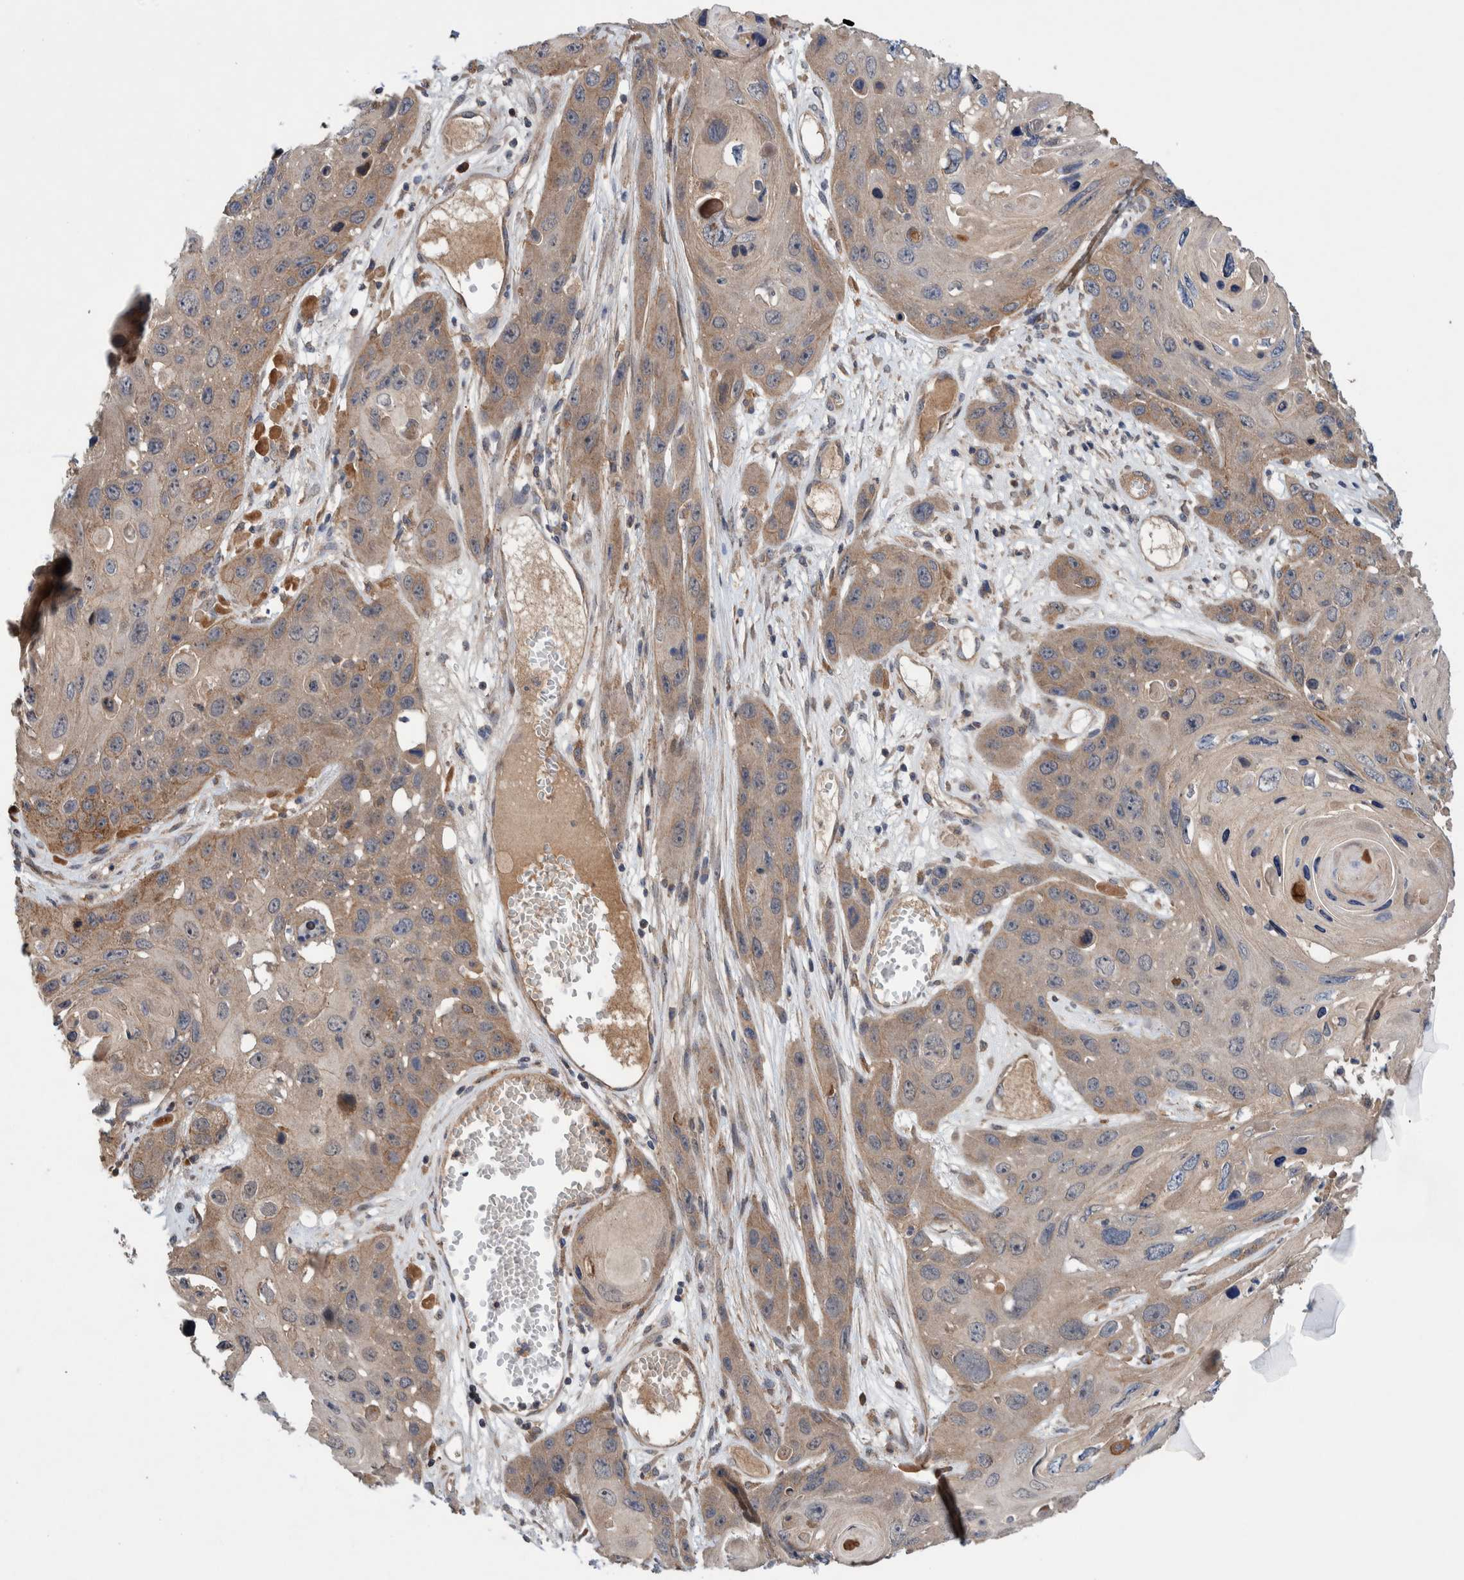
{"staining": {"intensity": "weak", "quantity": ">75%", "location": "cytoplasmic/membranous"}, "tissue": "skin cancer", "cell_type": "Tumor cells", "image_type": "cancer", "snomed": [{"axis": "morphology", "description": "Squamous cell carcinoma, NOS"}, {"axis": "topography", "description": "Skin"}], "caption": "Human squamous cell carcinoma (skin) stained with a protein marker reveals weak staining in tumor cells.", "gene": "PIK3R6", "patient": {"sex": "male", "age": 55}}